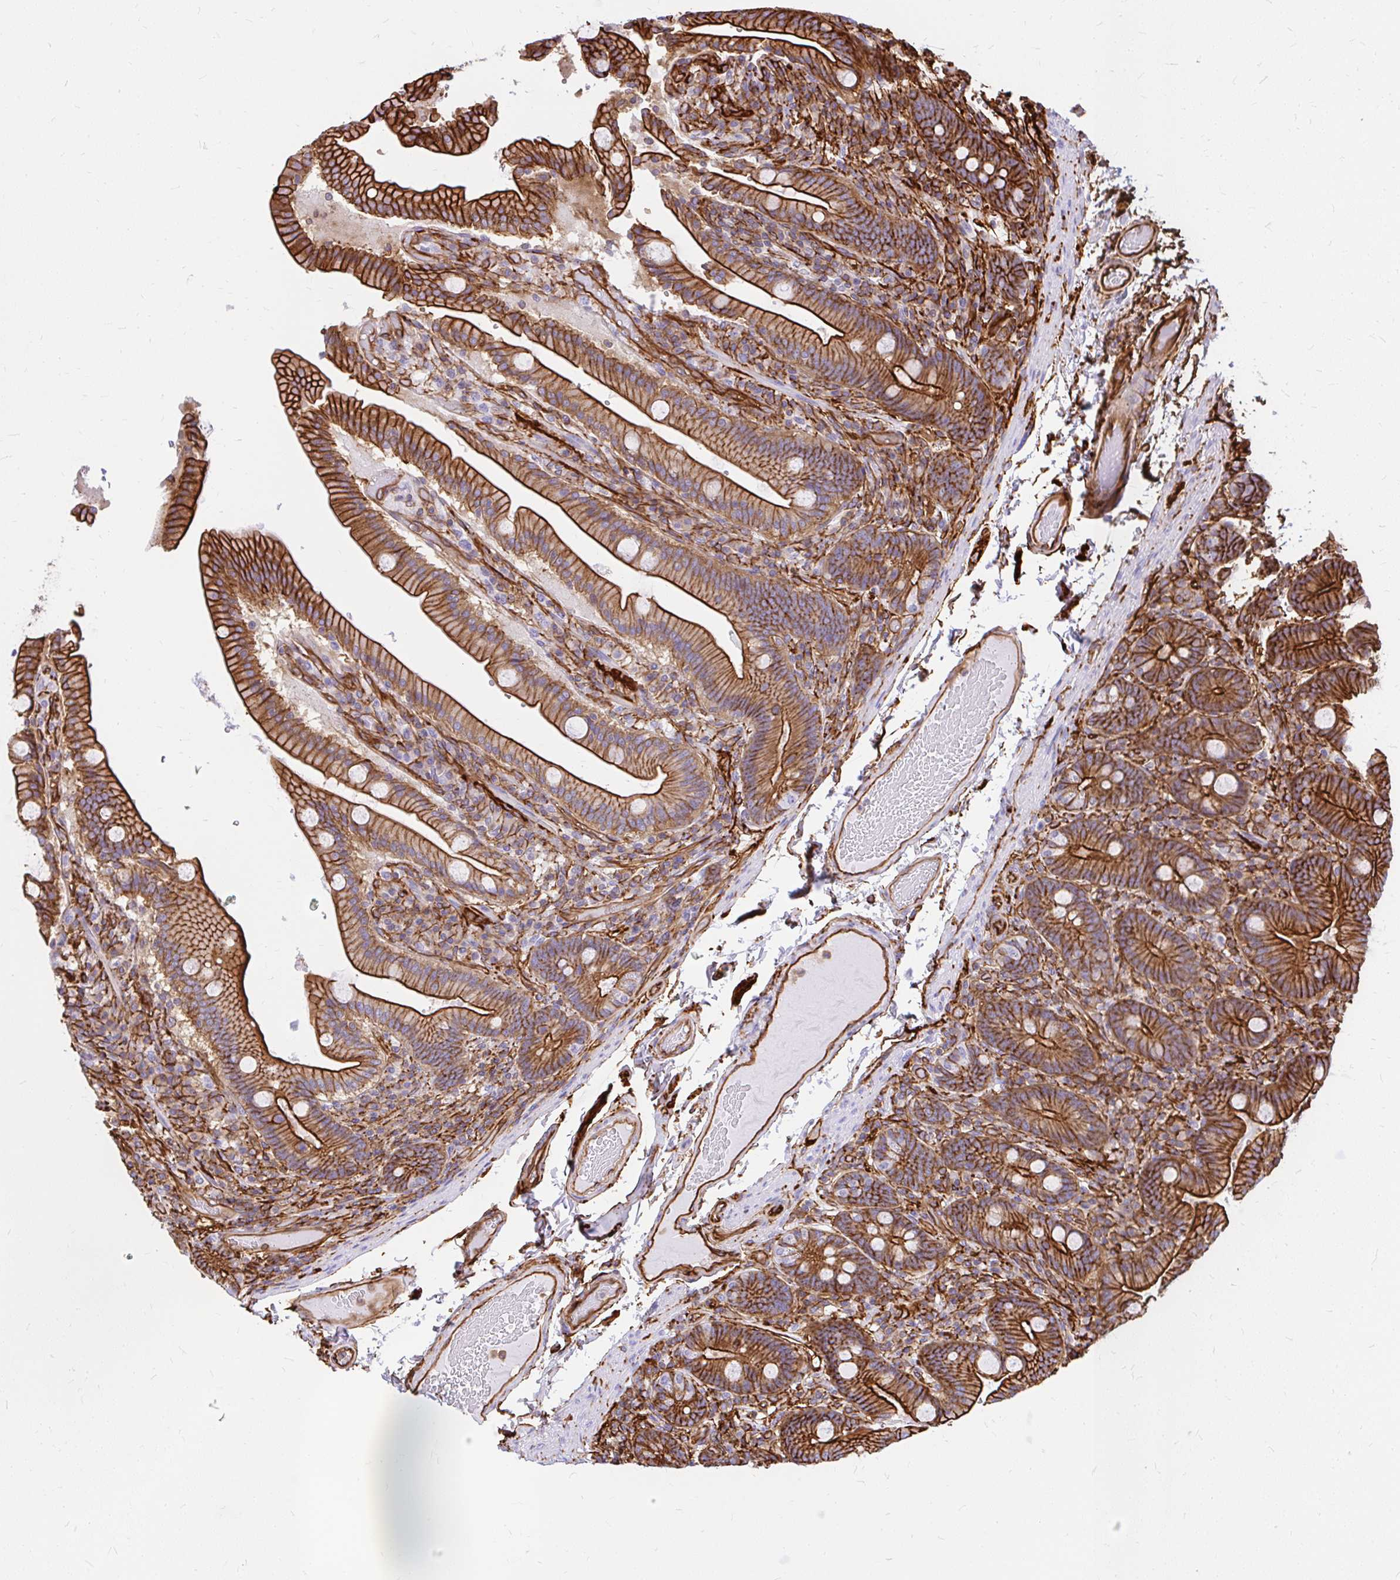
{"staining": {"intensity": "strong", "quantity": ">75%", "location": "cytoplasmic/membranous"}, "tissue": "duodenum", "cell_type": "Glandular cells", "image_type": "normal", "snomed": [{"axis": "morphology", "description": "Normal tissue, NOS"}, {"axis": "topography", "description": "Duodenum"}], "caption": "The micrograph exhibits a brown stain indicating the presence of a protein in the cytoplasmic/membranous of glandular cells in duodenum.", "gene": "MAP1LC3B2", "patient": {"sex": "female", "age": 62}}